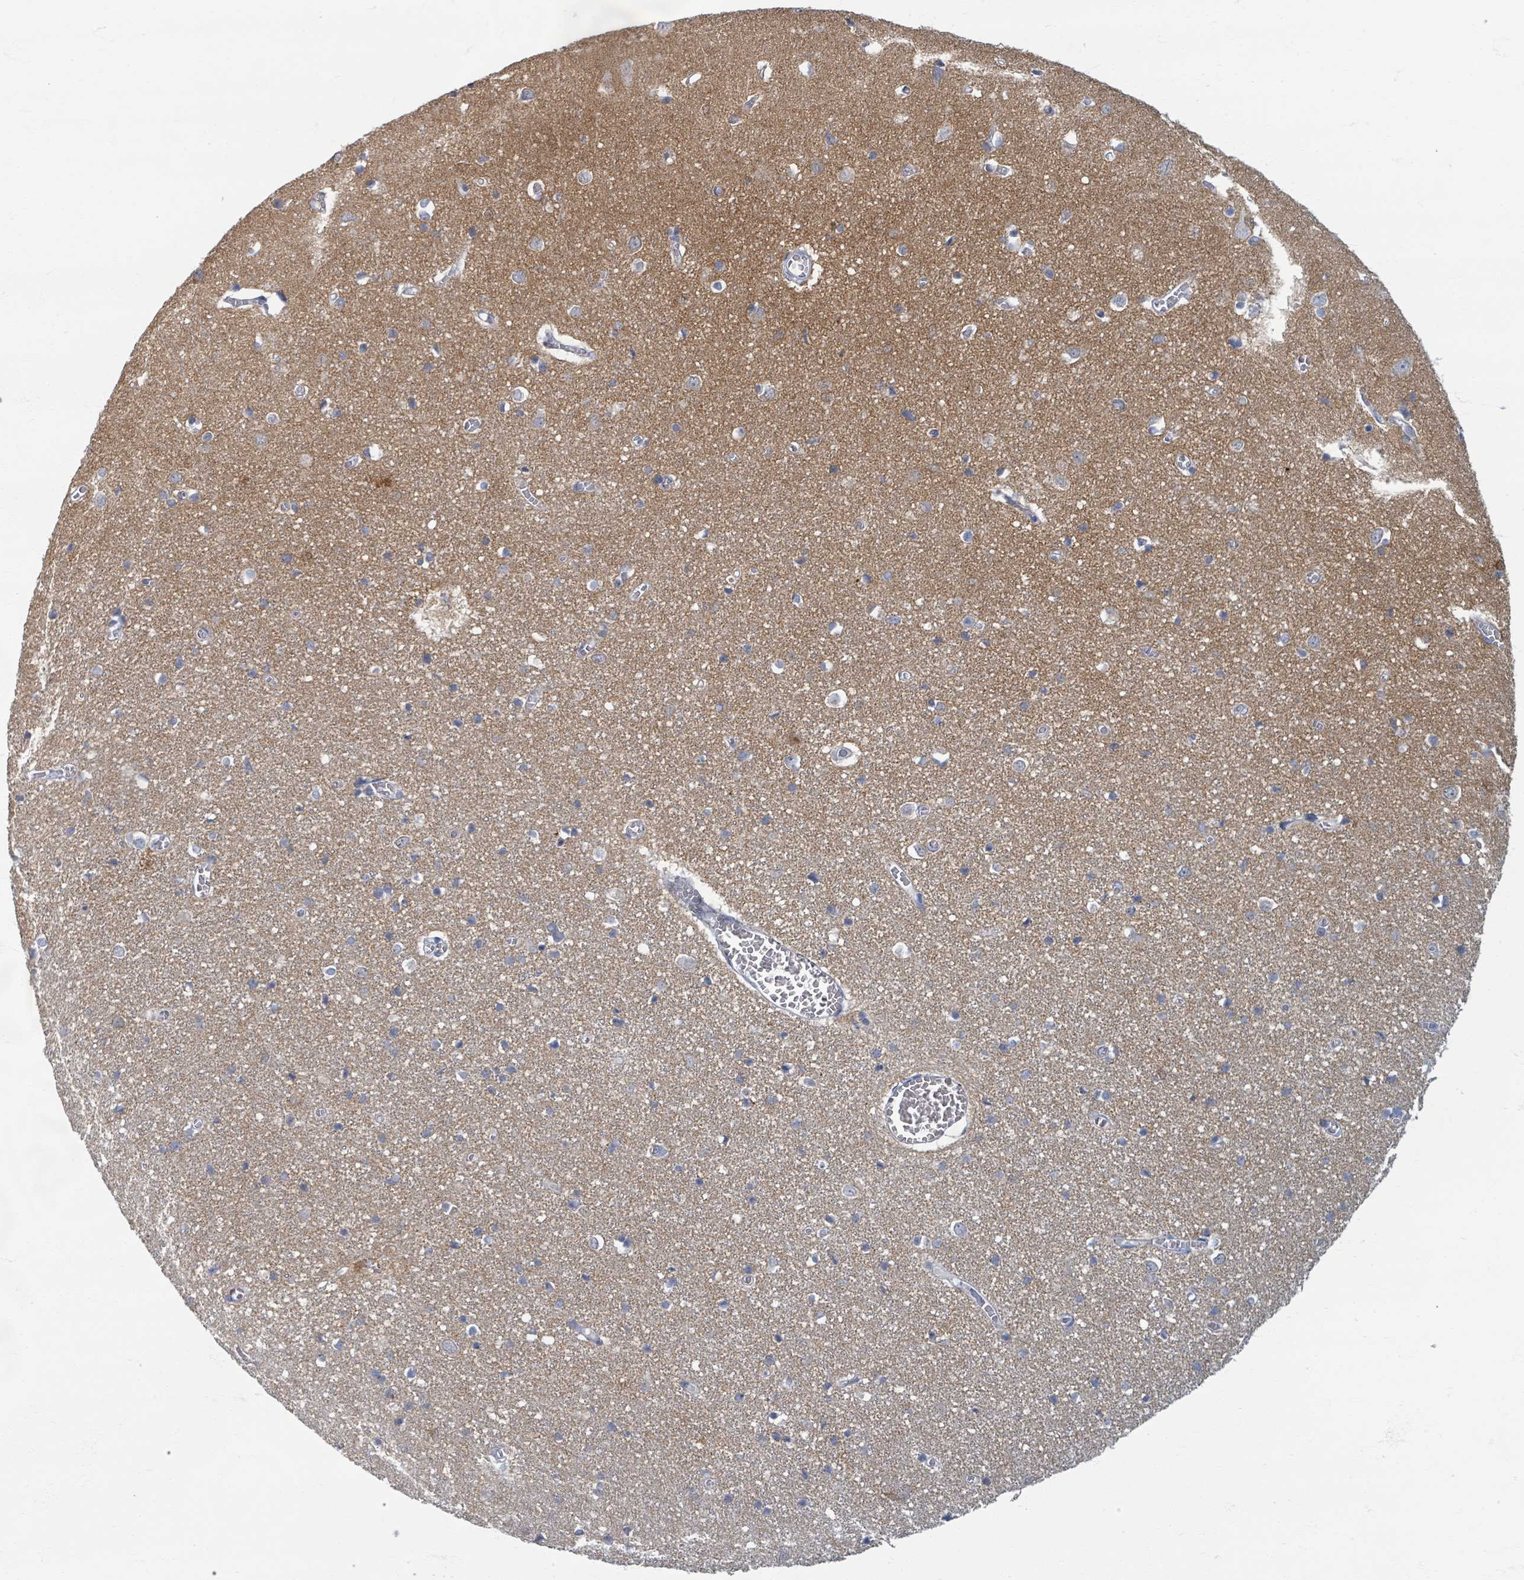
{"staining": {"intensity": "negative", "quantity": "none", "location": "none"}, "tissue": "cerebral cortex", "cell_type": "Endothelial cells", "image_type": "normal", "snomed": [{"axis": "morphology", "description": "Normal tissue, NOS"}, {"axis": "topography", "description": "Cerebral cortex"}], "caption": "There is no significant staining in endothelial cells of cerebral cortex. The staining is performed using DAB (3,3'-diaminobenzidine) brown chromogen with nuclei counter-stained in using hematoxylin.", "gene": "TAS2R1", "patient": {"sex": "female", "age": 64}}